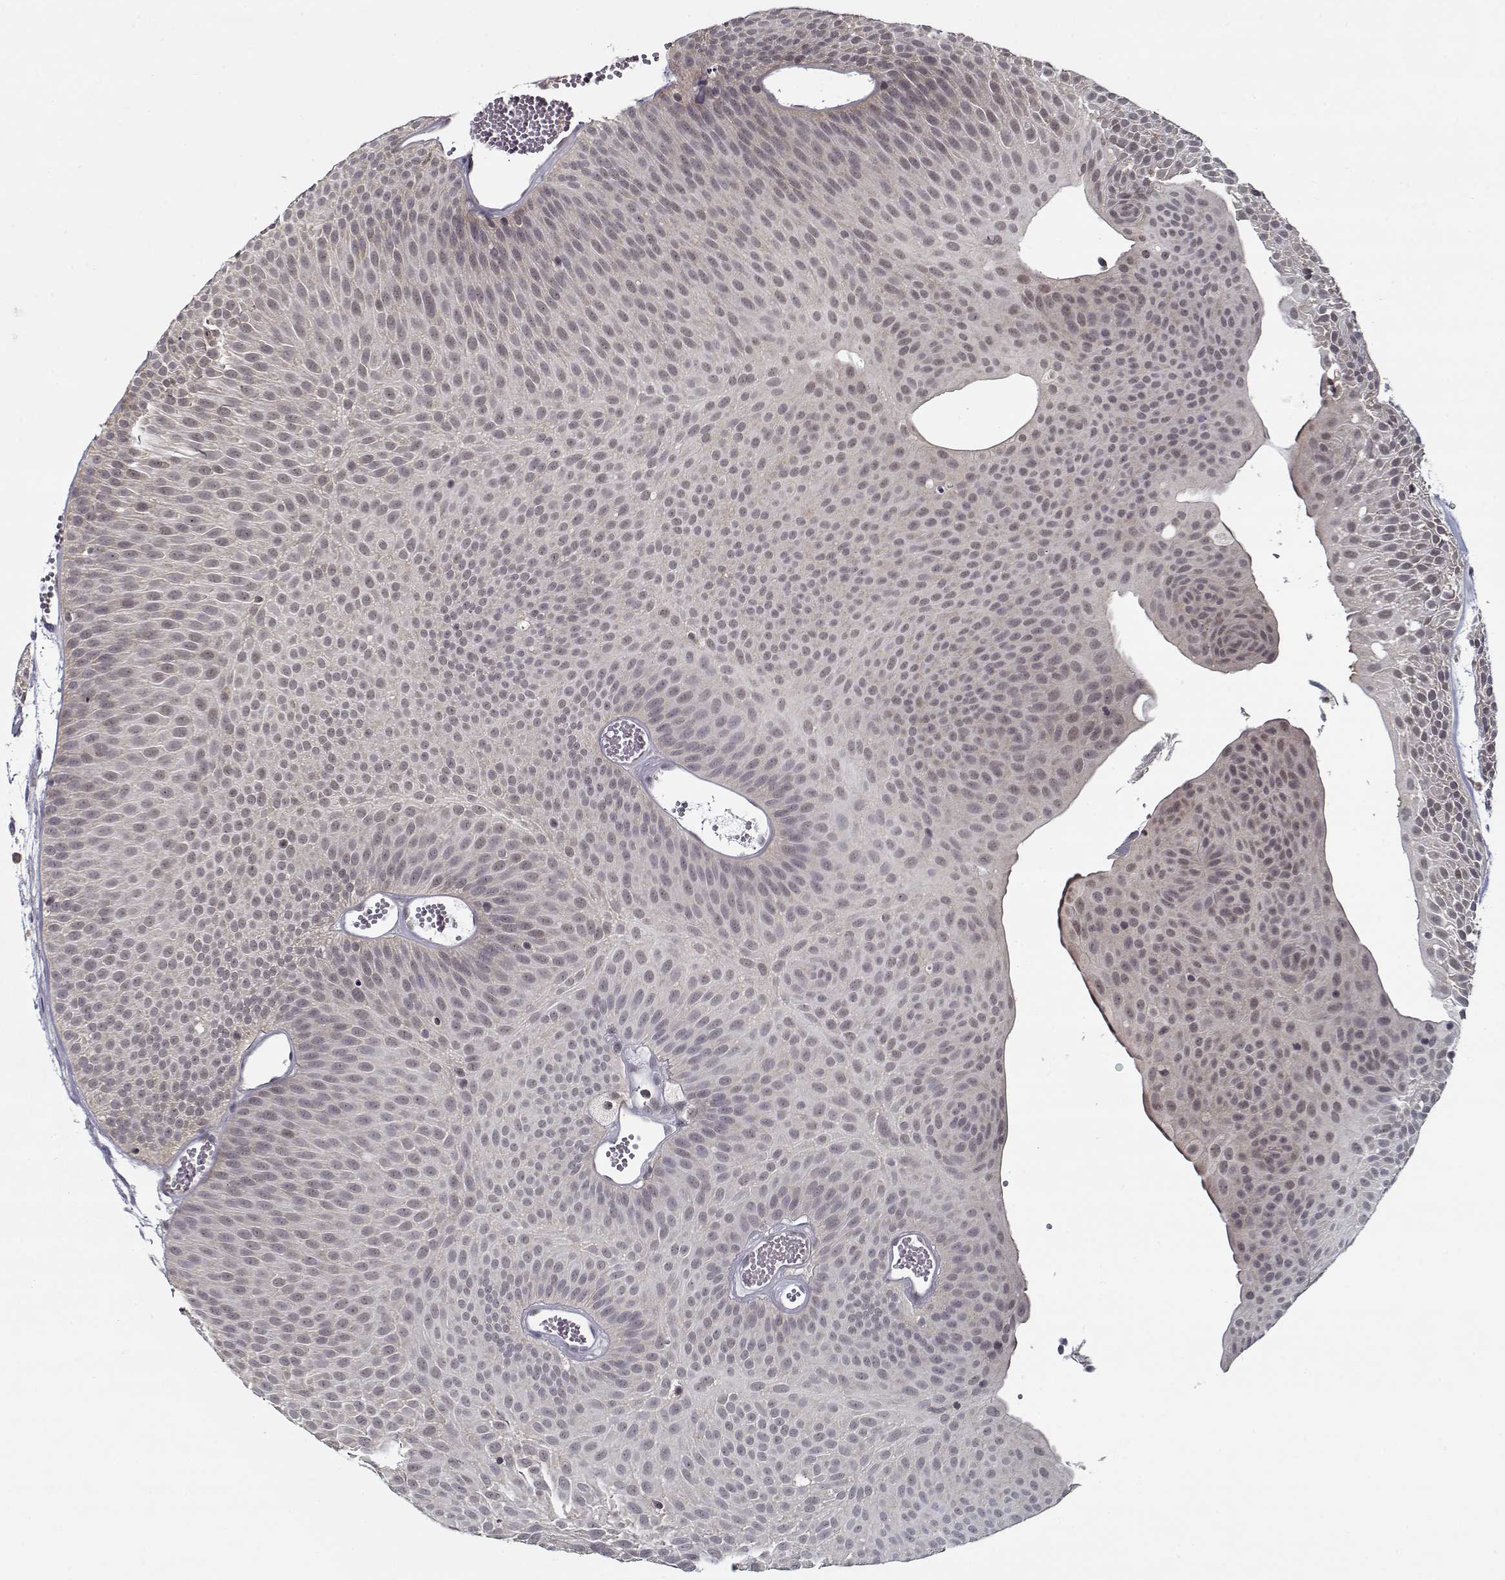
{"staining": {"intensity": "negative", "quantity": "none", "location": "none"}, "tissue": "urothelial cancer", "cell_type": "Tumor cells", "image_type": "cancer", "snomed": [{"axis": "morphology", "description": "Urothelial carcinoma, Low grade"}, {"axis": "topography", "description": "Urinary bladder"}], "caption": "An immunohistochemistry image of urothelial cancer is shown. There is no staining in tumor cells of urothelial cancer.", "gene": "TESPA1", "patient": {"sex": "male", "age": 52}}